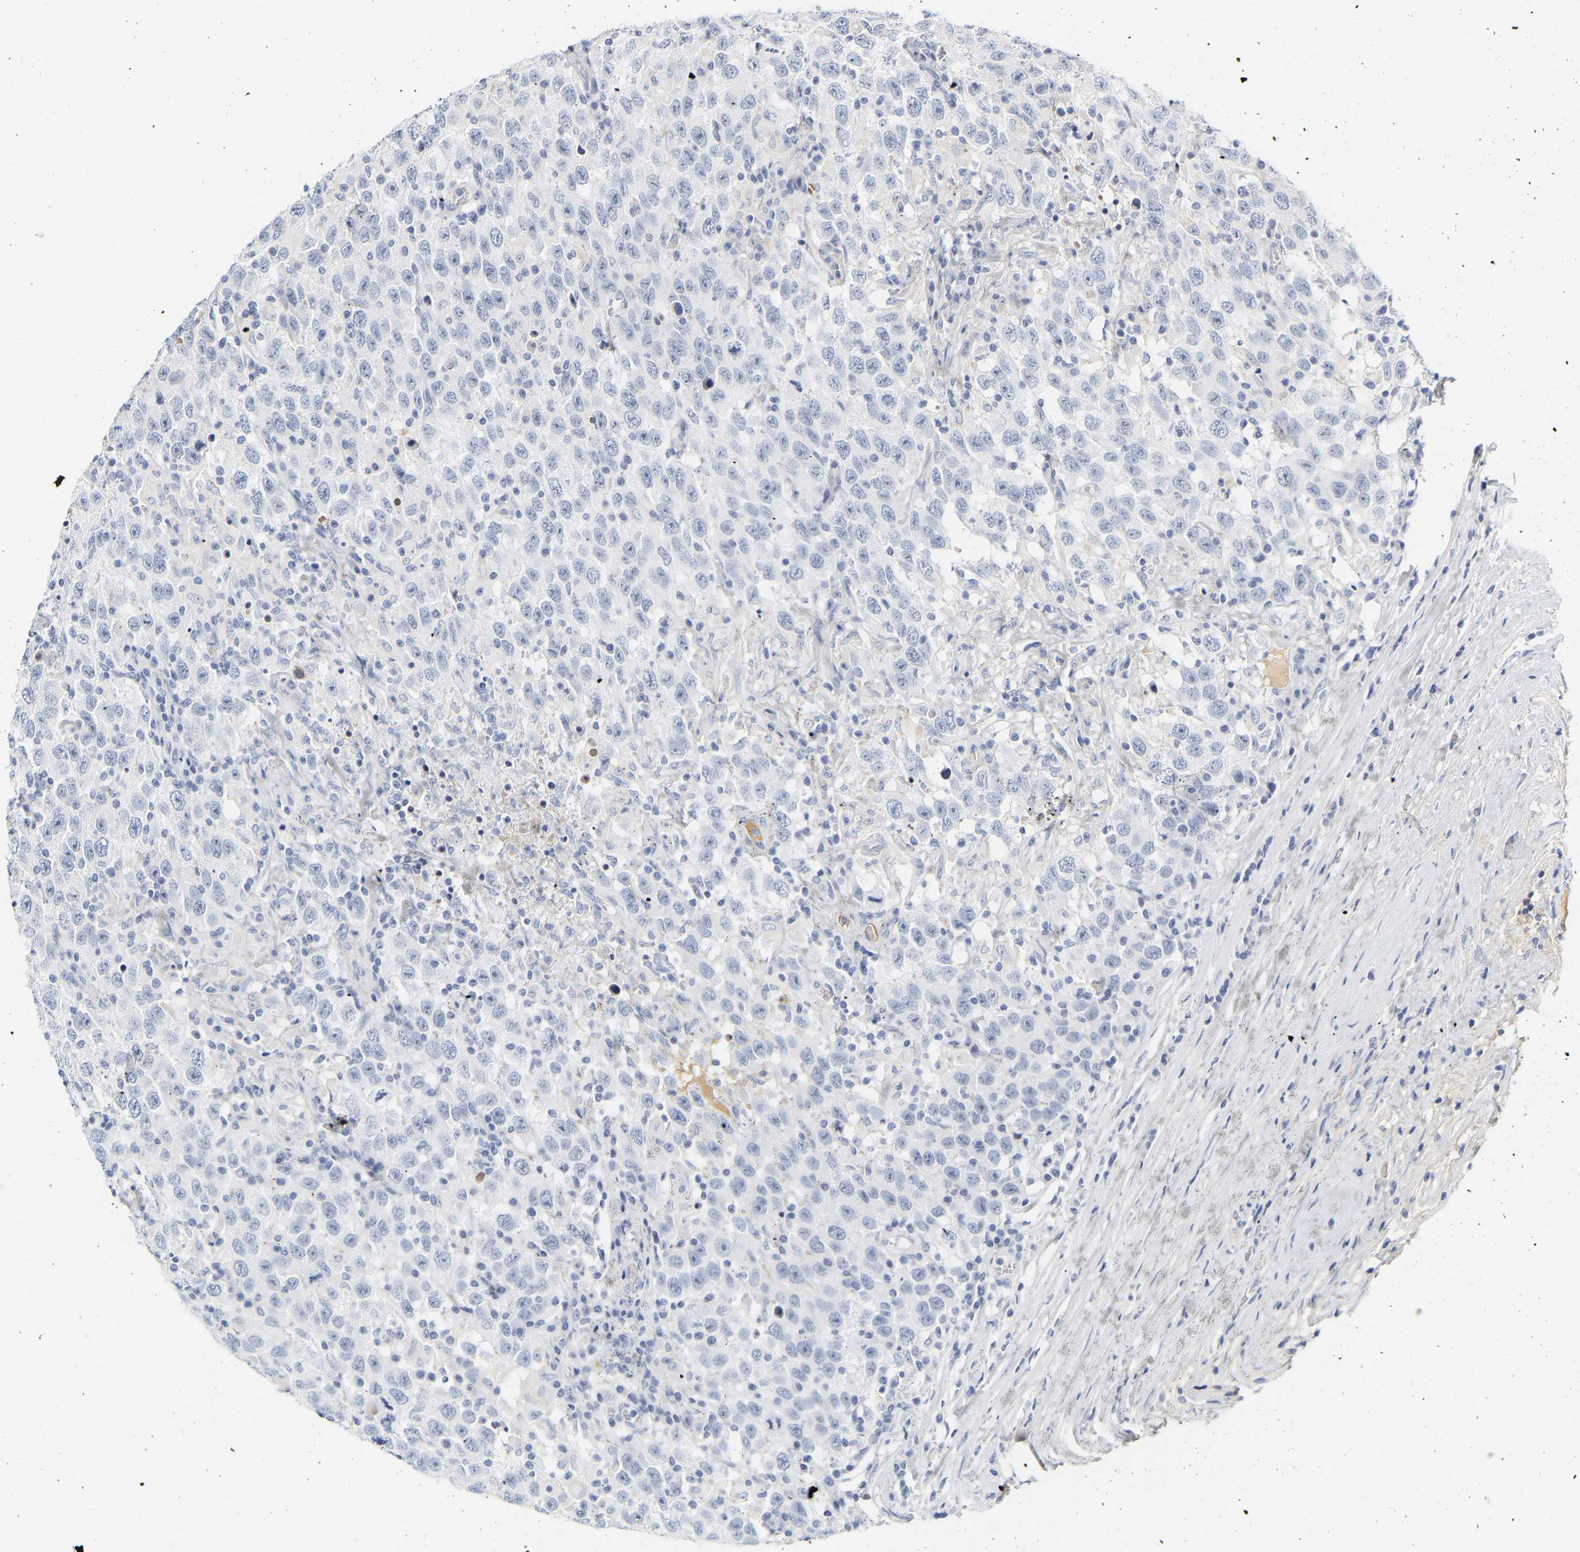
{"staining": {"intensity": "negative", "quantity": "none", "location": "none"}, "tissue": "testis cancer", "cell_type": "Tumor cells", "image_type": "cancer", "snomed": [{"axis": "morphology", "description": "Seminoma, NOS"}, {"axis": "topography", "description": "Testis"}], "caption": "Protein analysis of seminoma (testis) displays no significant positivity in tumor cells. (Immunohistochemistry, brightfield microscopy, high magnification).", "gene": "GNAS", "patient": {"sex": "male", "age": 41}}